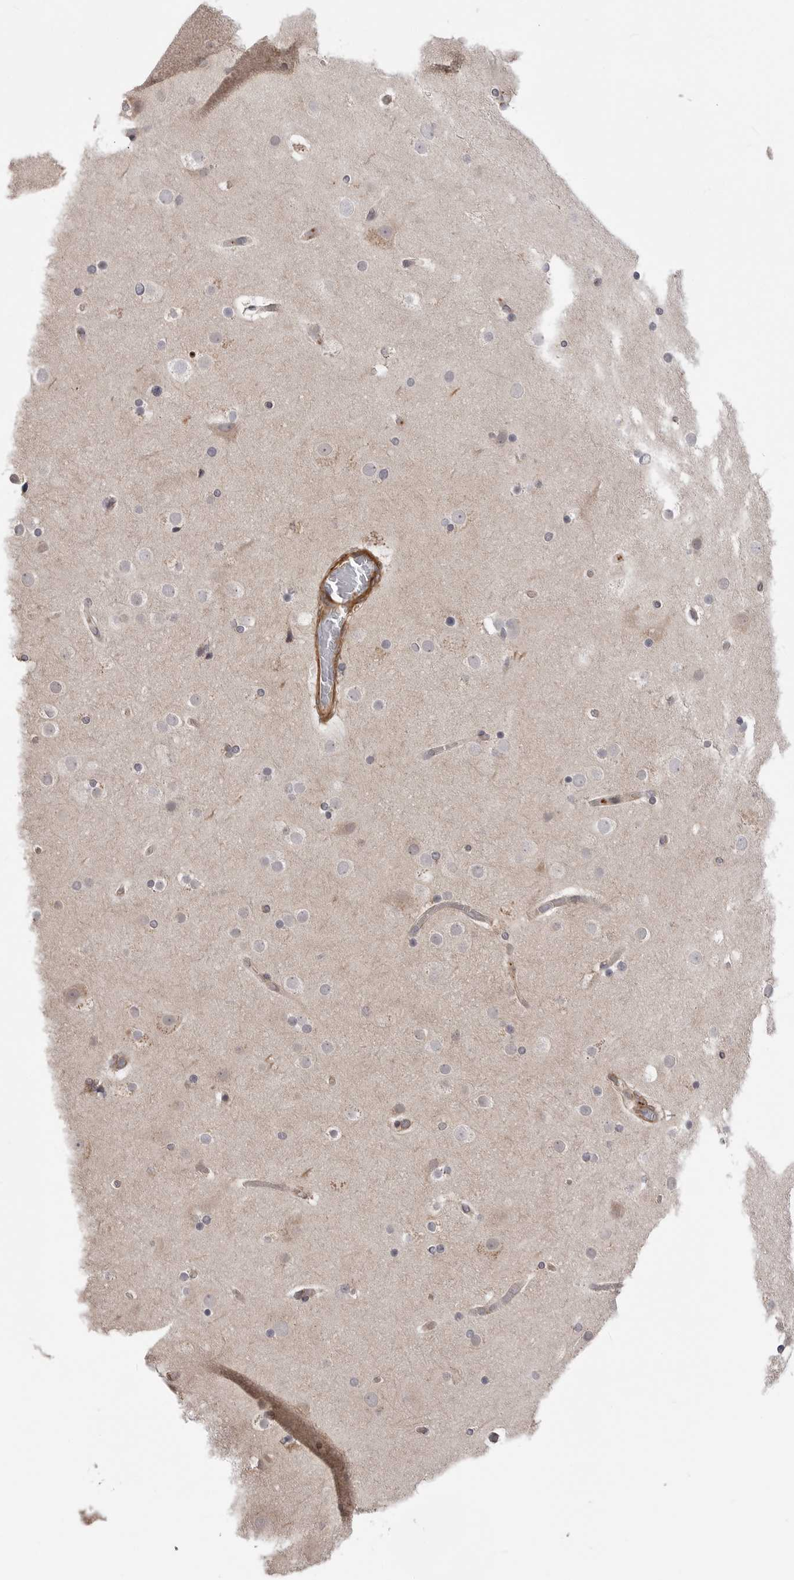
{"staining": {"intensity": "moderate", "quantity": ">75%", "location": "cytoplasmic/membranous"}, "tissue": "cerebral cortex", "cell_type": "Endothelial cells", "image_type": "normal", "snomed": [{"axis": "morphology", "description": "Normal tissue, NOS"}, {"axis": "topography", "description": "Cerebral cortex"}], "caption": "Immunohistochemistry (IHC) (DAB (3,3'-diaminobenzidine)) staining of unremarkable human cerebral cortex reveals moderate cytoplasmic/membranous protein staining in approximately >75% of endothelial cells.", "gene": "SCP2", "patient": {"sex": "male", "age": 57}}